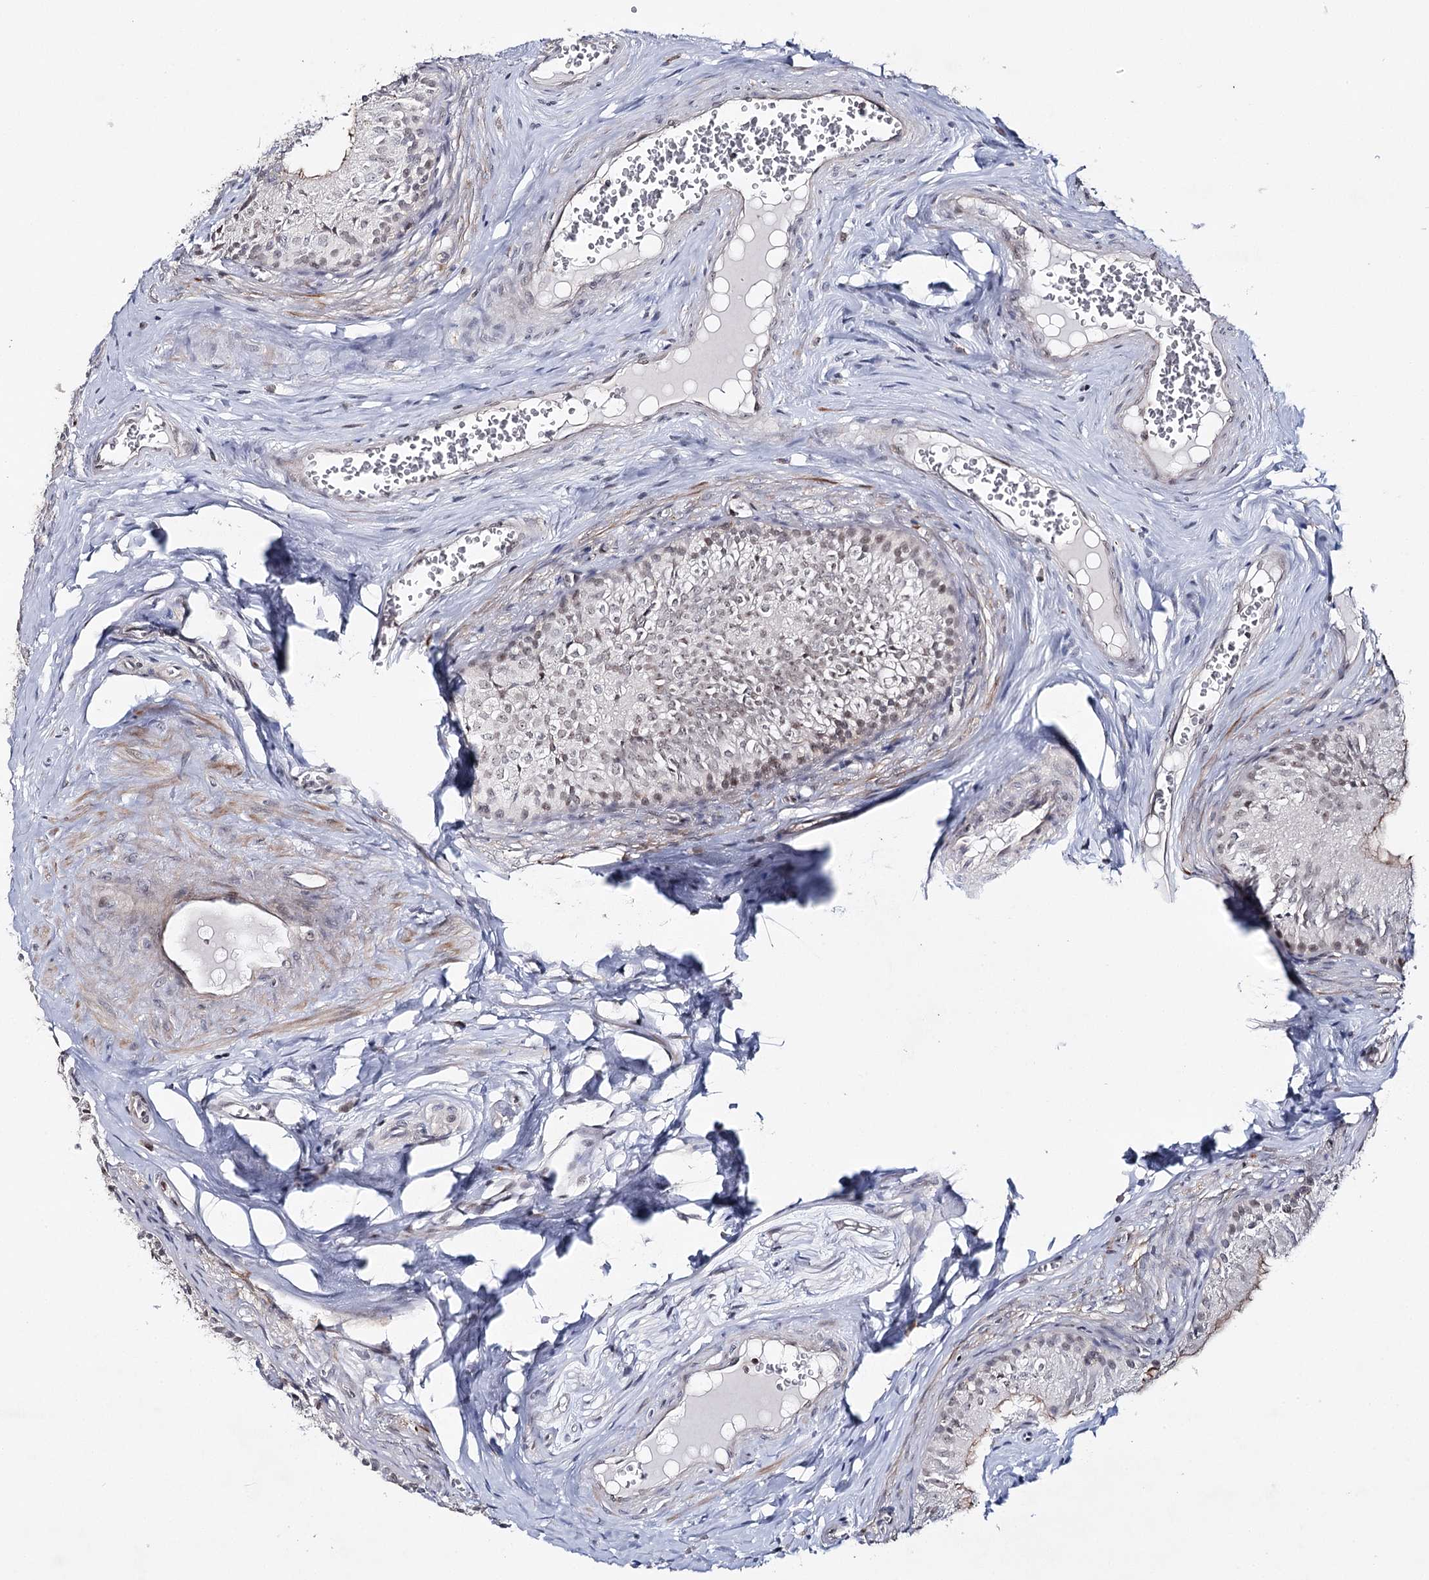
{"staining": {"intensity": "weak", "quantity": "25%-75%", "location": "nuclear"}, "tissue": "epididymis", "cell_type": "Glandular cells", "image_type": "normal", "snomed": [{"axis": "morphology", "description": "Normal tissue, NOS"}, {"axis": "topography", "description": "Epididymis"}], "caption": "Glandular cells demonstrate weak nuclear expression in approximately 25%-75% of cells in unremarkable epididymis. Using DAB (3,3'-diaminobenzidine) (brown) and hematoxylin (blue) stains, captured at high magnification using brightfield microscopy.", "gene": "ZC3H8", "patient": {"sex": "male", "age": 46}}